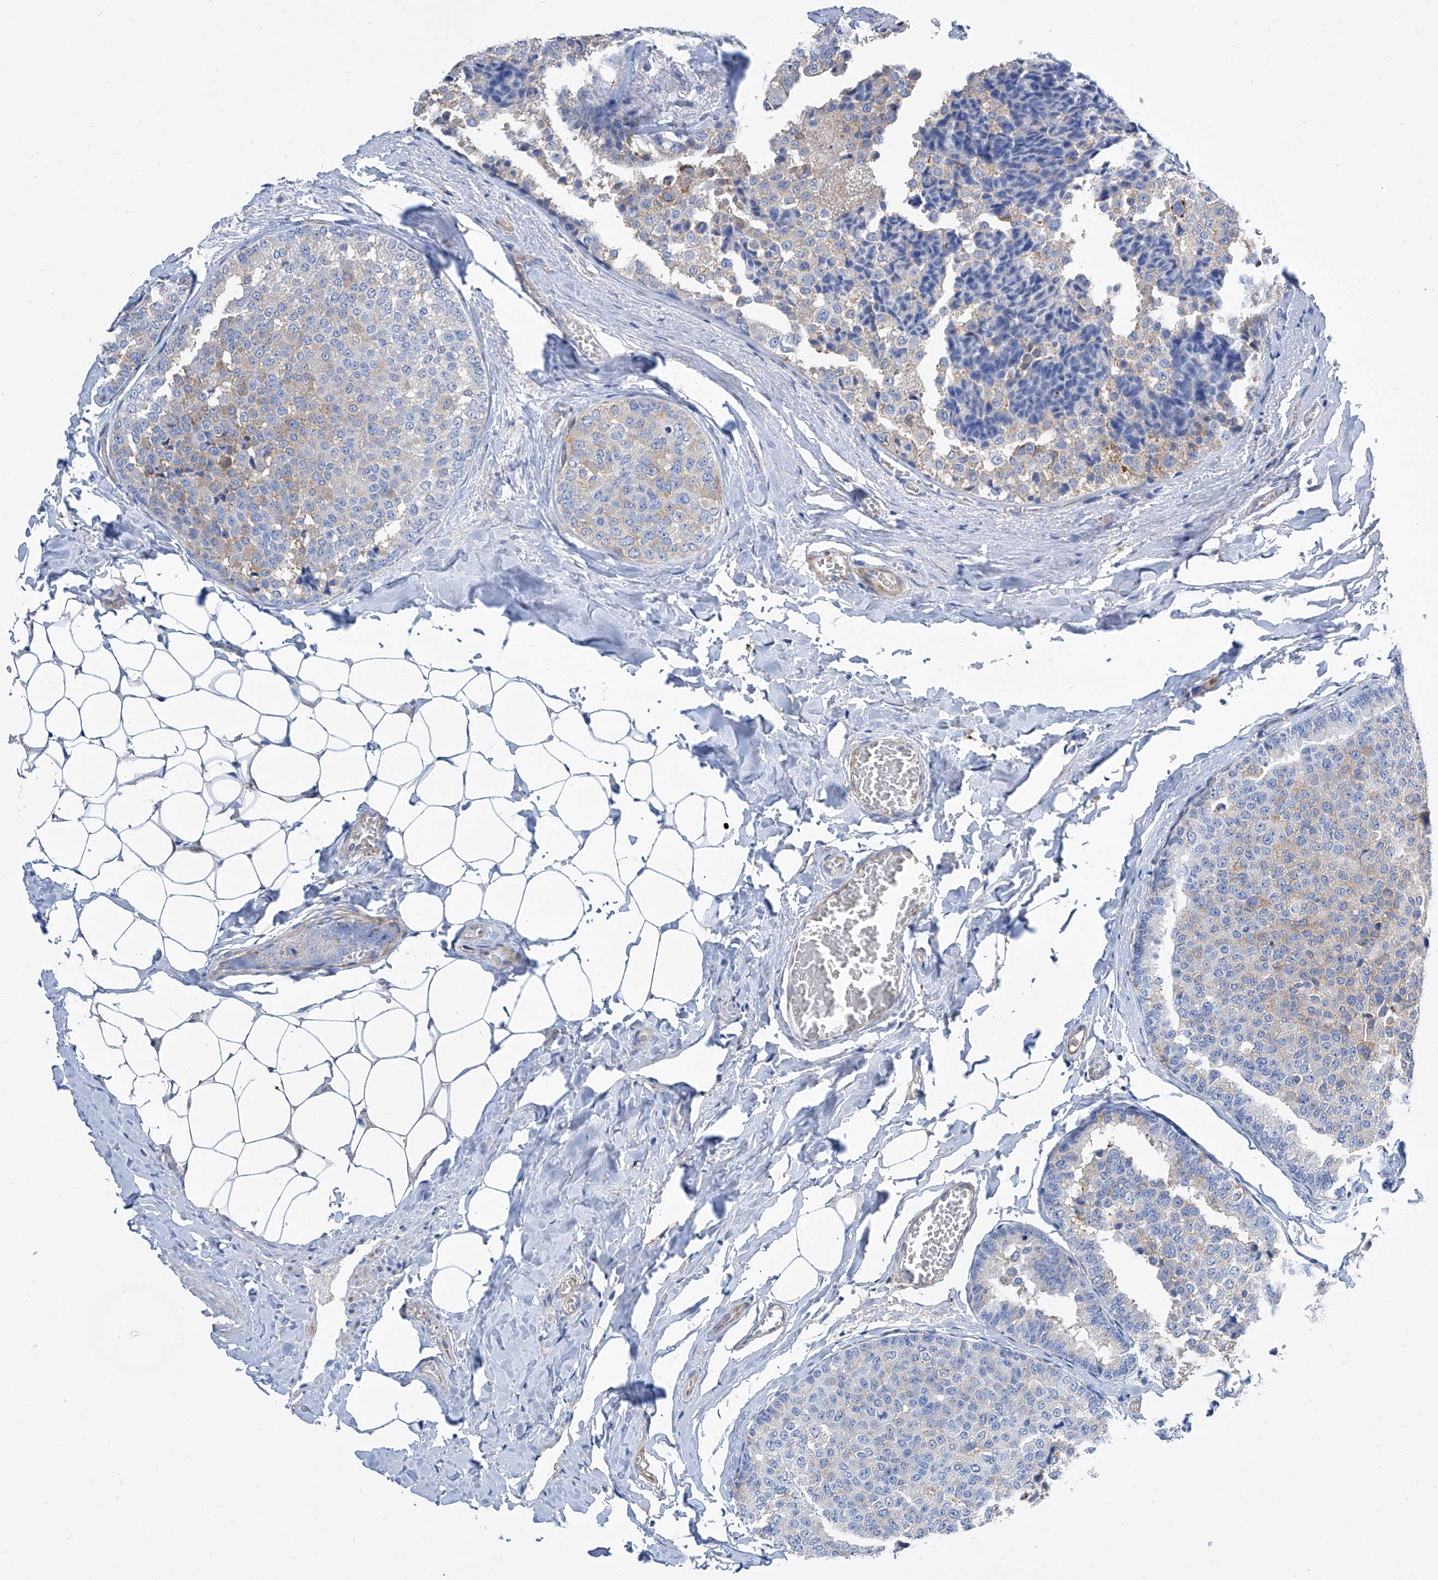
{"staining": {"intensity": "weak", "quantity": "25%-75%", "location": "cytoplasmic/membranous"}, "tissue": "breast cancer", "cell_type": "Tumor cells", "image_type": "cancer", "snomed": [{"axis": "morphology", "description": "Normal tissue, NOS"}, {"axis": "morphology", "description": "Duct carcinoma"}, {"axis": "topography", "description": "Breast"}], "caption": "This image demonstrates immunohistochemistry staining of breast cancer (infiltrating ductal carcinoma), with low weak cytoplasmic/membranous staining in about 25%-75% of tumor cells.", "gene": "GPT", "patient": {"sex": "female", "age": 43}}